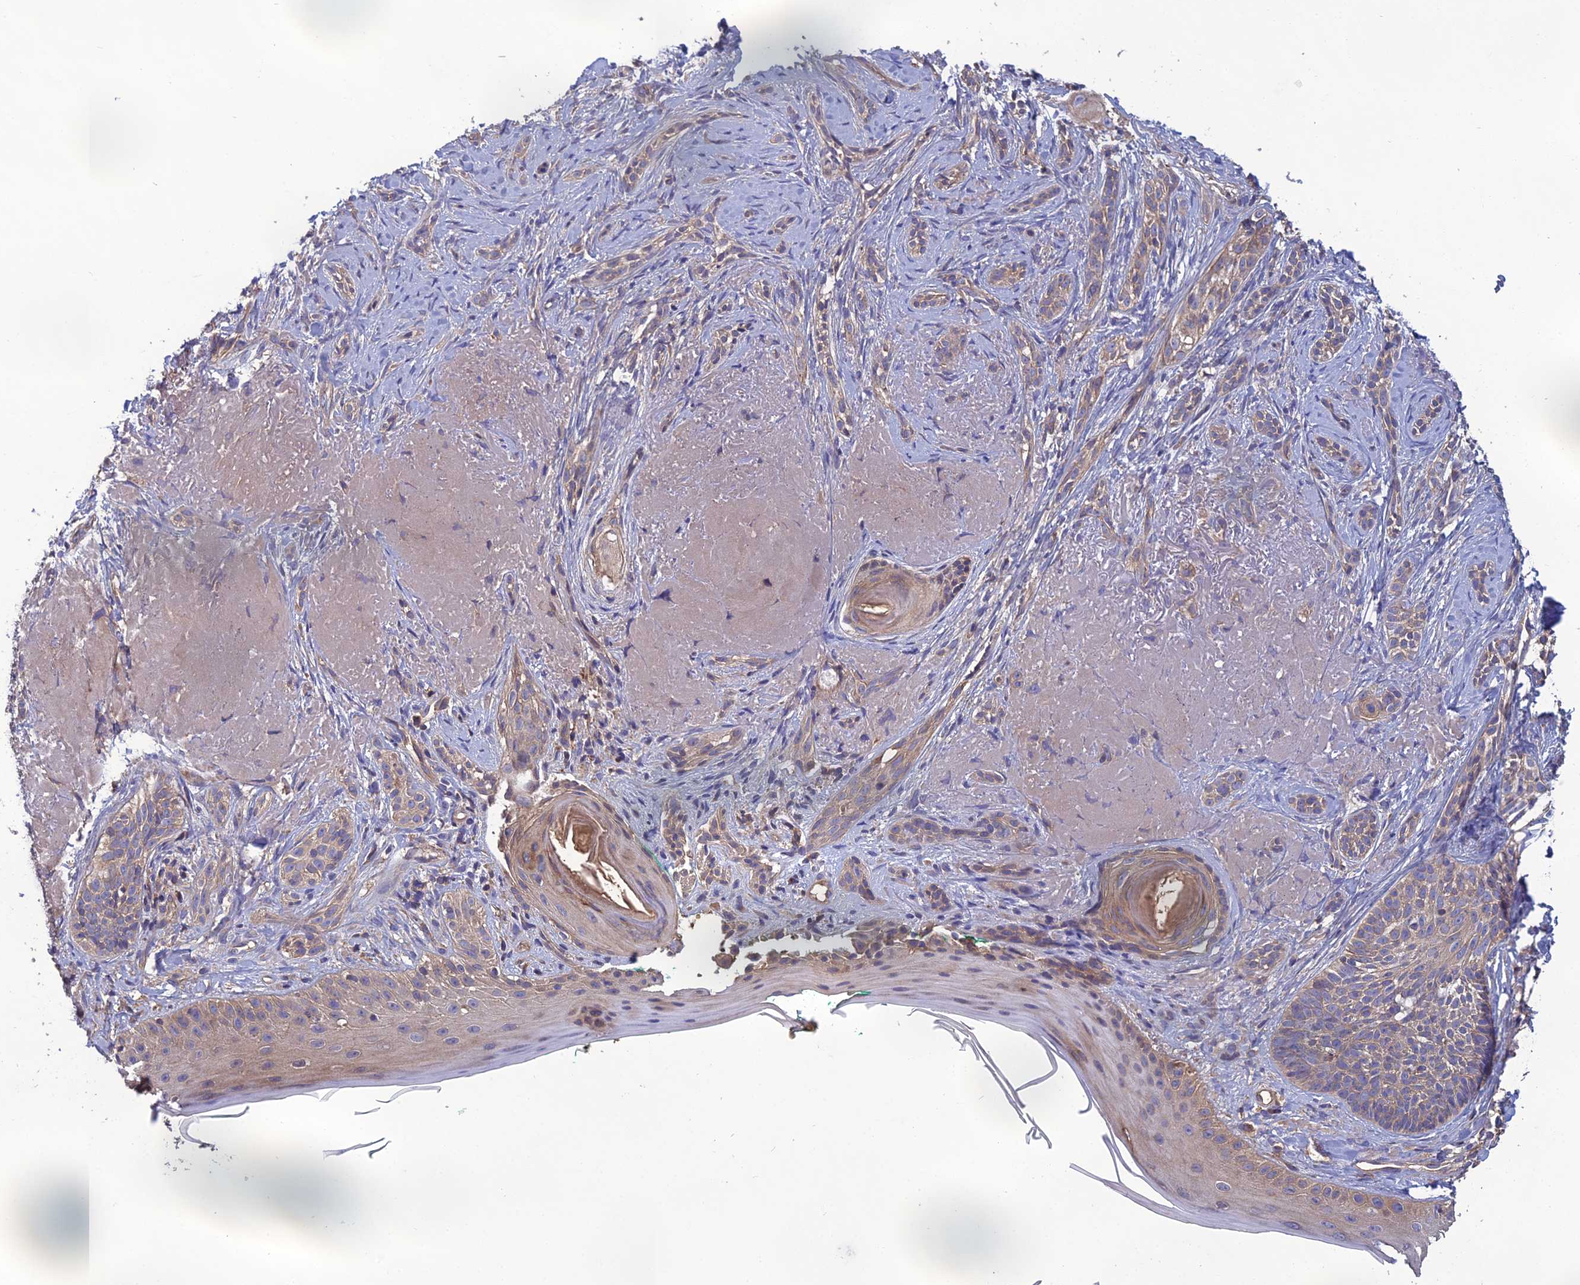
{"staining": {"intensity": "weak", "quantity": "<25%", "location": "cytoplasmic/membranous"}, "tissue": "skin cancer", "cell_type": "Tumor cells", "image_type": "cancer", "snomed": [{"axis": "morphology", "description": "Basal cell carcinoma"}, {"axis": "topography", "description": "Skin"}], "caption": "Photomicrograph shows no protein positivity in tumor cells of skin basal cell carcinoma tissue.", "gene": "GALR2", "patient": {"sex": "male", "age": 71}}